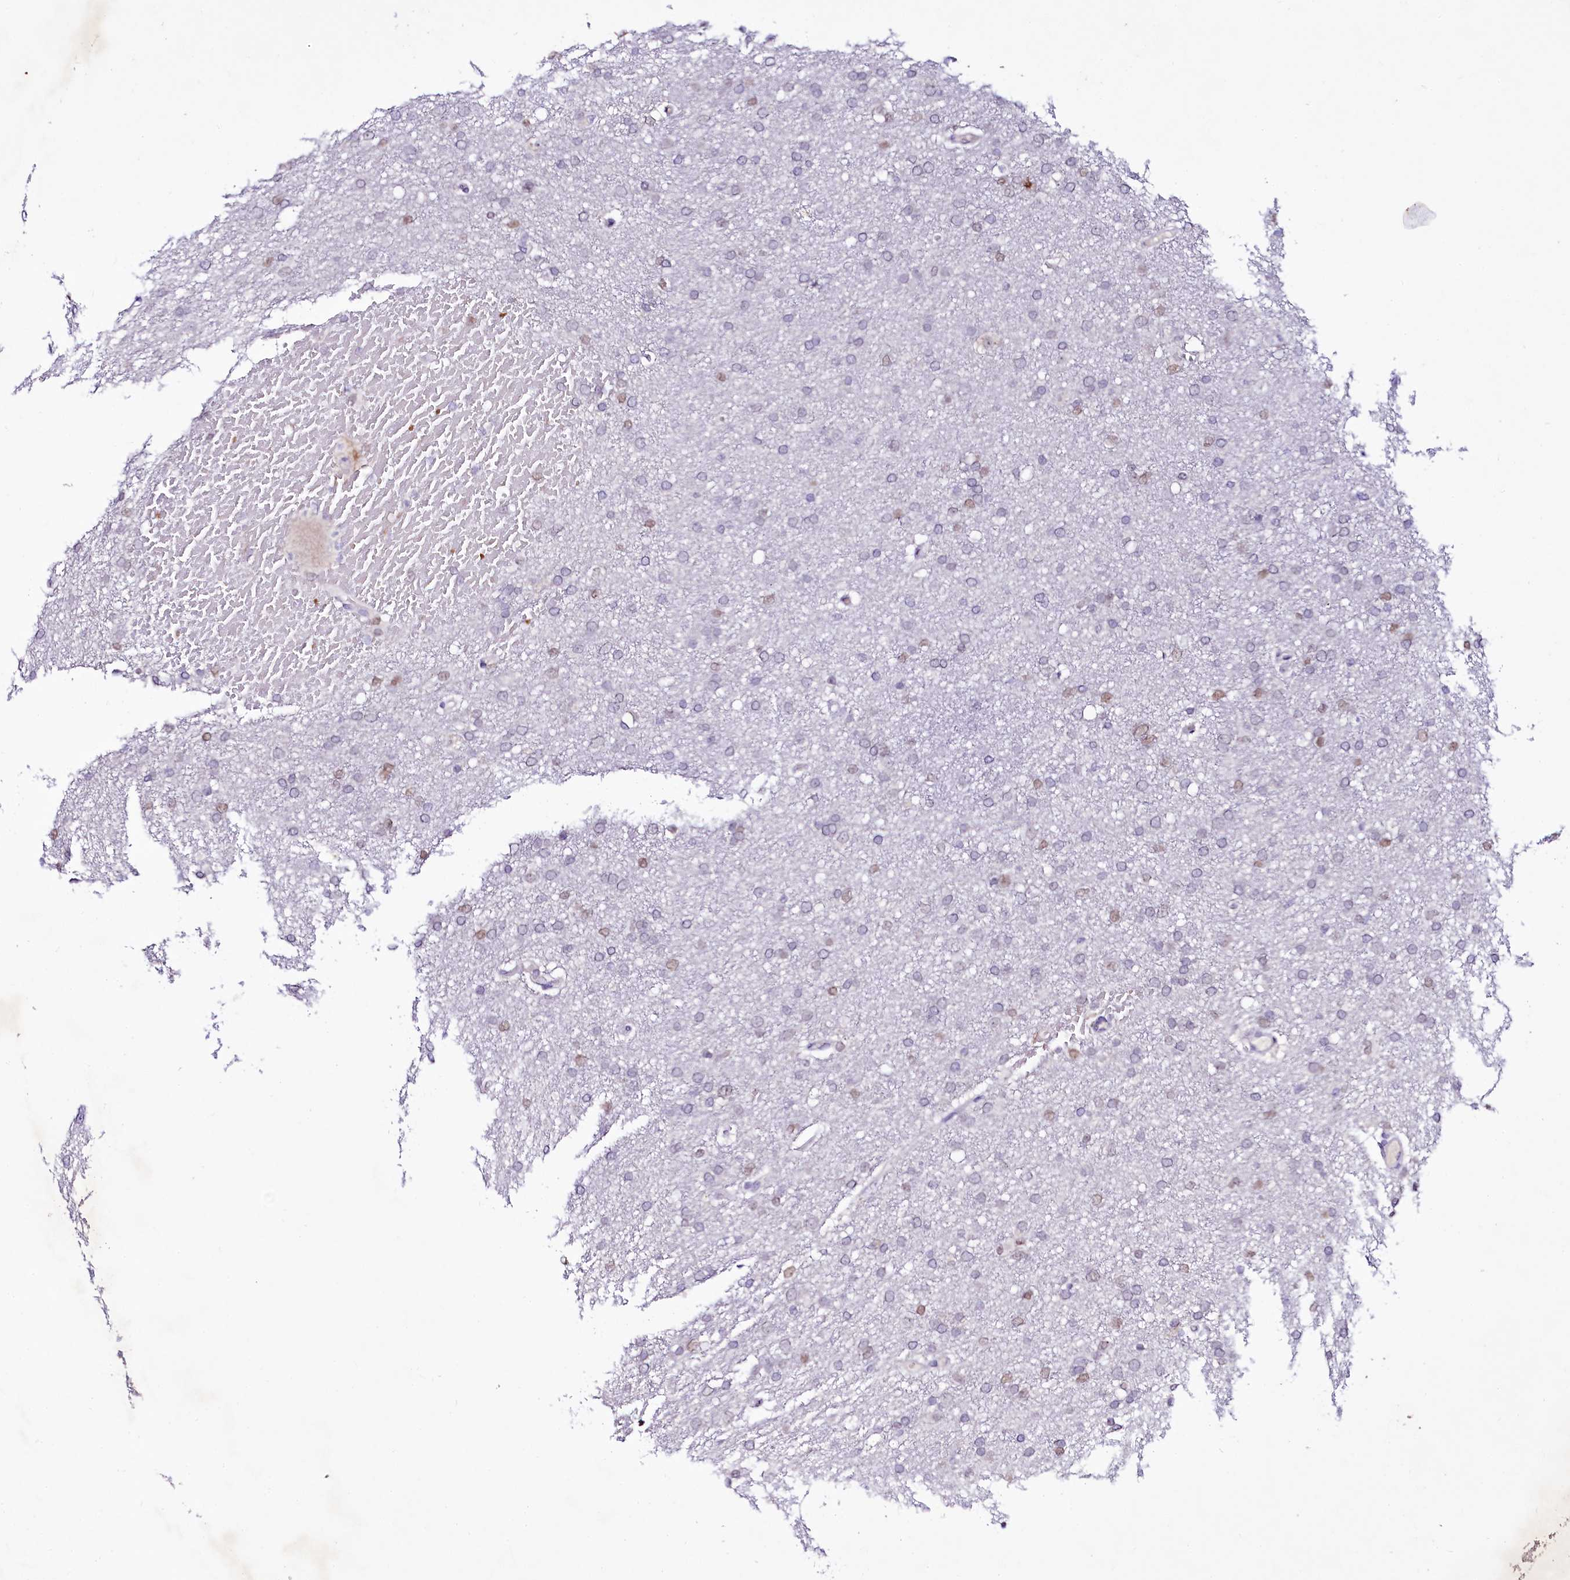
{"staining": {"intensity": "weak", "quantity": "<25%", "location": "nuclear"}, "tissue": "glioma", "cell_type": "Tumor cells", "image_type": "cancer", "snomed": [{"axis": "morphology", "description": "Glioma, malignant, High grade"}, {"axis": "topography", "description": "Cerebral cortex"}], "caption": "Protein analysis of glioma demonstrates no significant positivity in tumor cells. (Immunohistochemistry (ihc), brightfield microscopy, high magnification).", "gene": "LEUTX", "patient": {"sex": "female", "age": 36}}